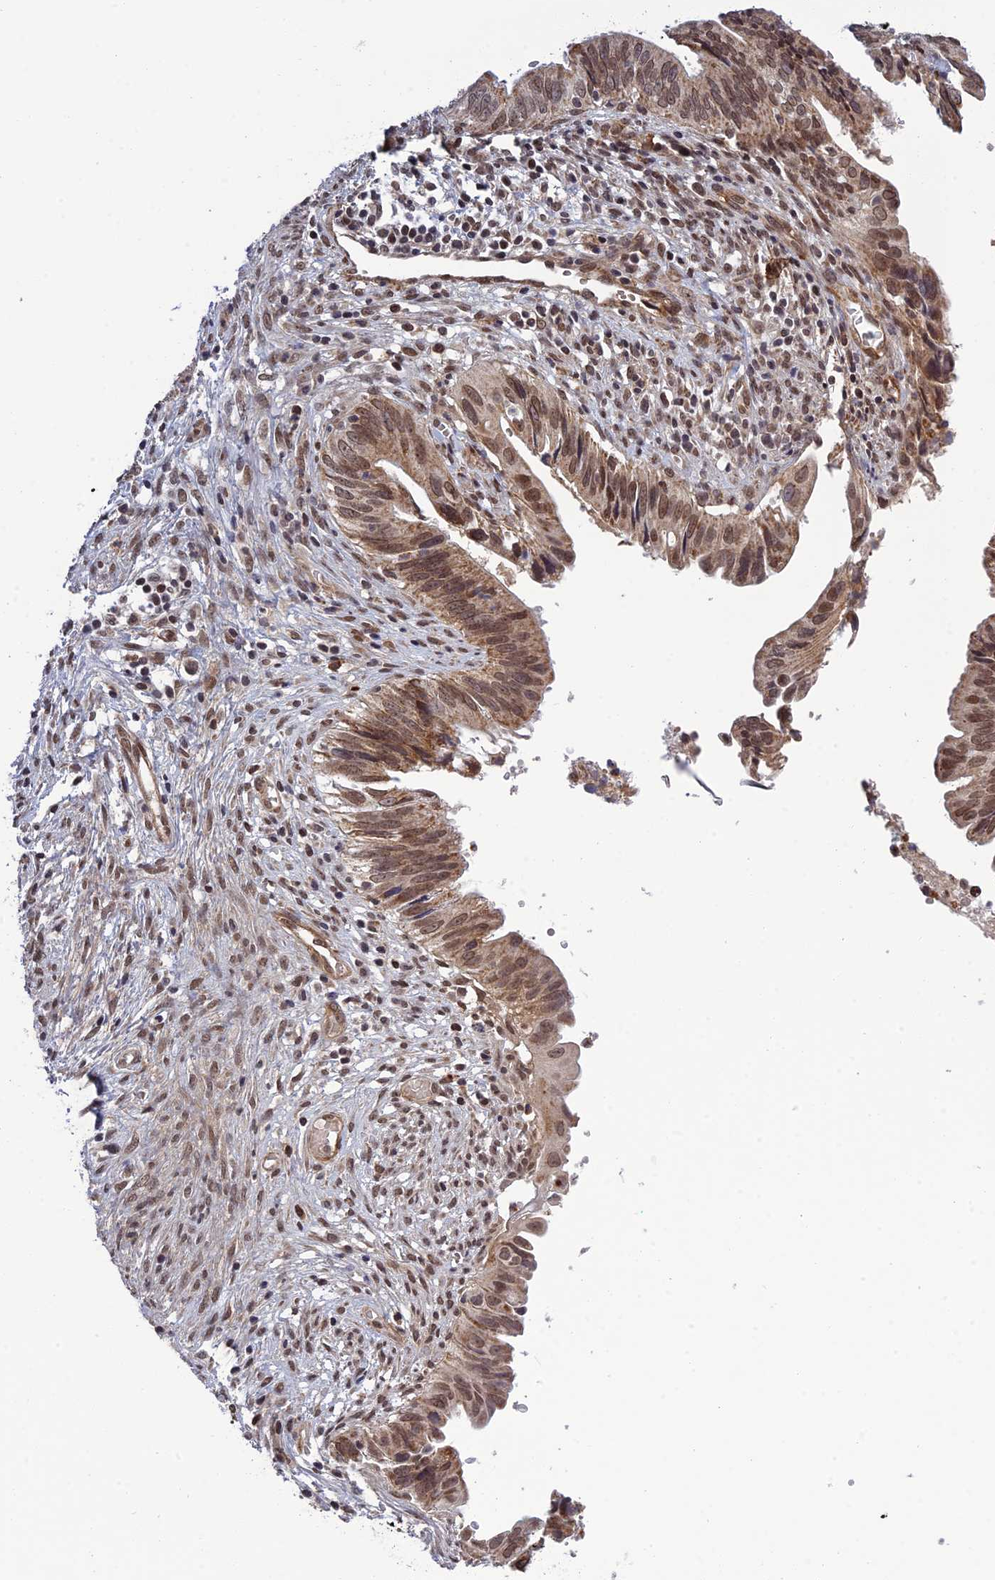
{"staining": {"intensity": "moderate", "quantity": ">75%", "location": "cytoplasmic/membranous,nuclear"}, "tissue": "cervical cancer", "cell_type": "Tumor cells", "image_type": "cancer", "snomed": [{"axis": "morphology", "description": "Adenocarcinoma, NOS"}, {"axis": "topography", "description": "Cervix"}], "caption": "About >75% of tumor cells in cervical adenocarcinoma exhibit moderate cytoplasmic/membranous and nuclear protein expression as visualized by brown immunohistochemical staining.", "gene": "REXO1", "patient": {"sex": "female", "age": 42}}